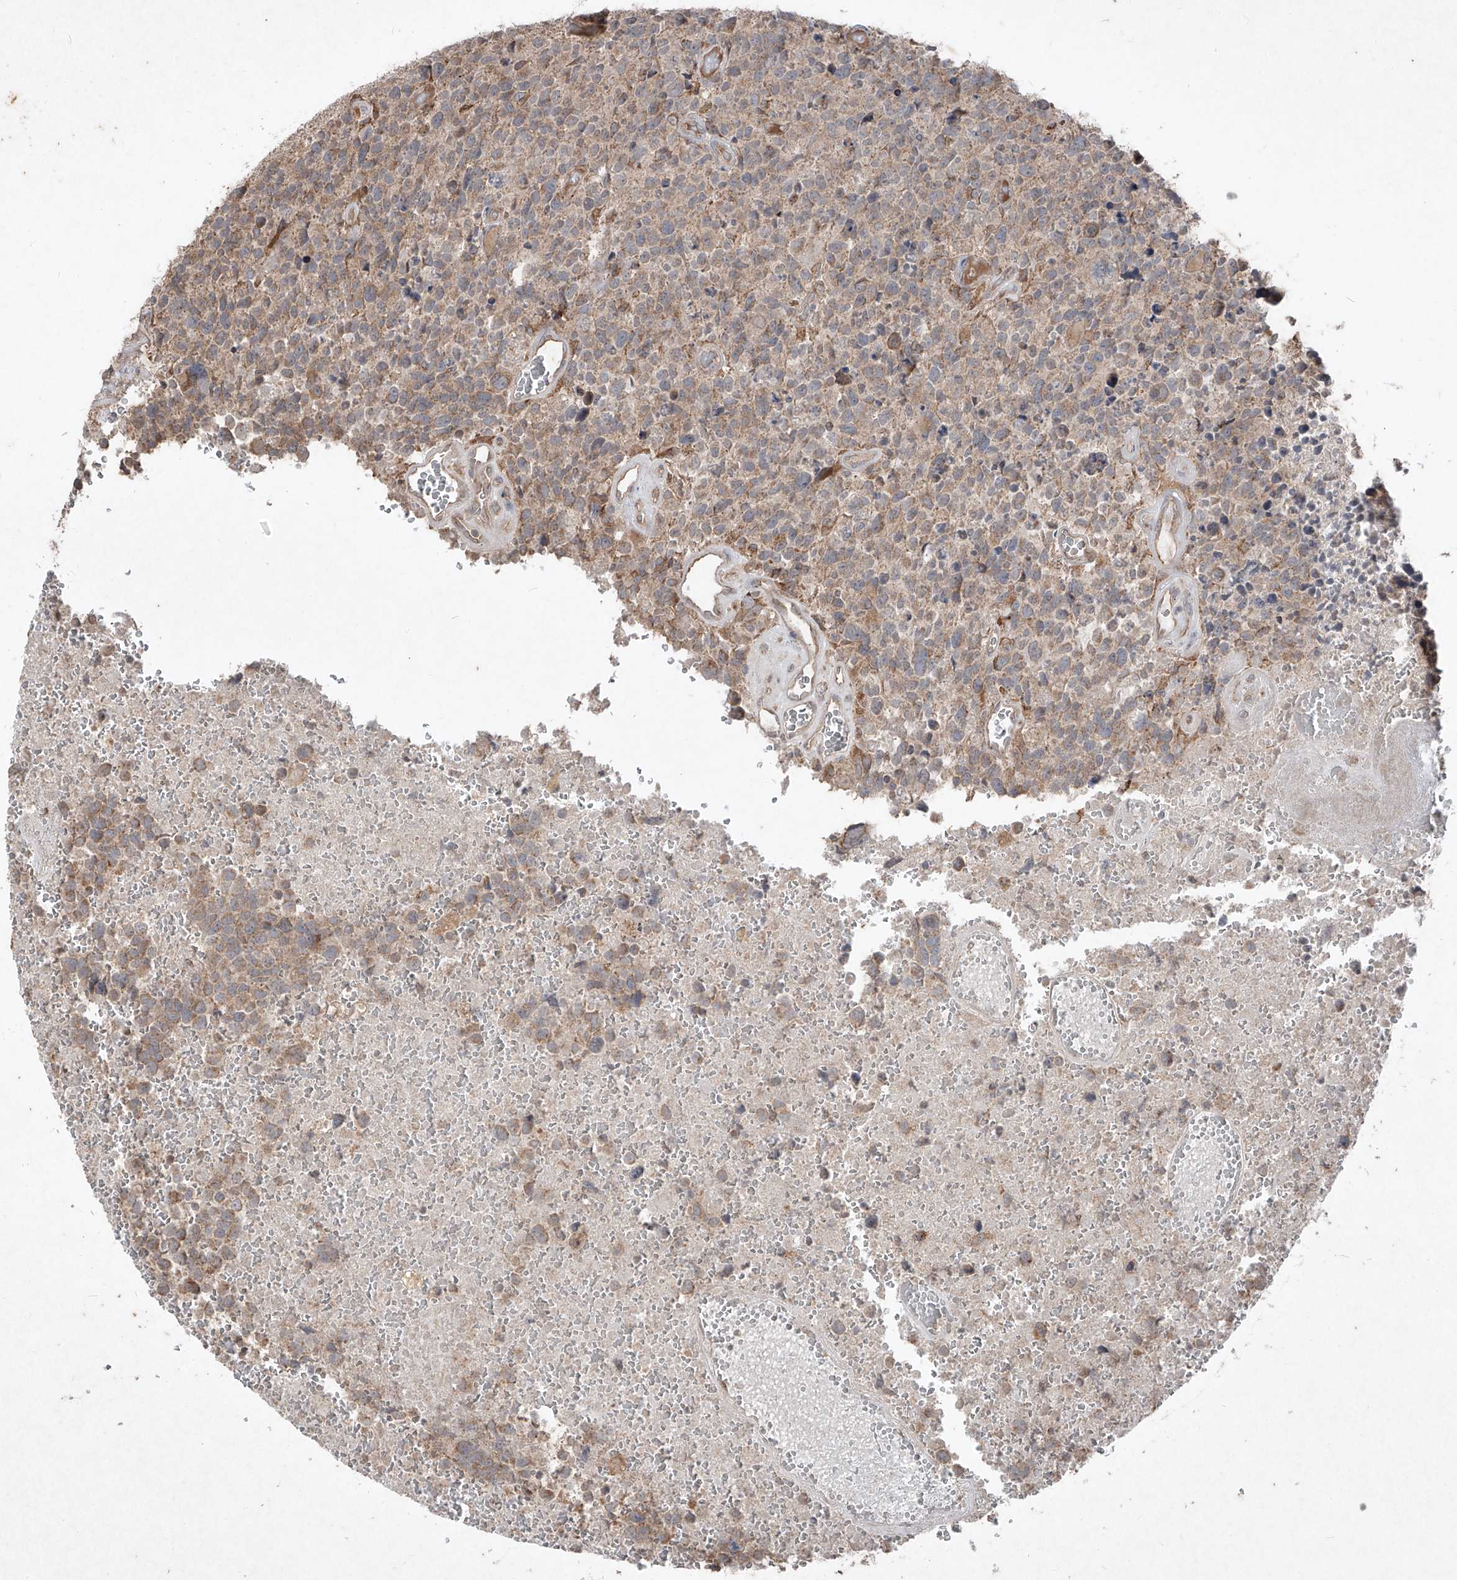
{"staining": {"intensity": "weak", "quantity": ">75%", "location": "cytoplasmic/membranous"}, "tissue": "glioma", "cell_type": "Tumor cells", "image_type": "cancer", "snomed": [{"axis": "morphology", "description": "Glioma, malignant, High grade"}, {"axis": "topography", "description": "Brain"}], "caption": "Immunohistochemistry histopathology image of malignant glioma (high-grade) stained for a protein (brown), which reveals low levels of weak cytoplasmic/membranous expression in about >75% of tumor cells.", "gene": "ABCD3", "patient": {"sex": "male", "age": 69}}